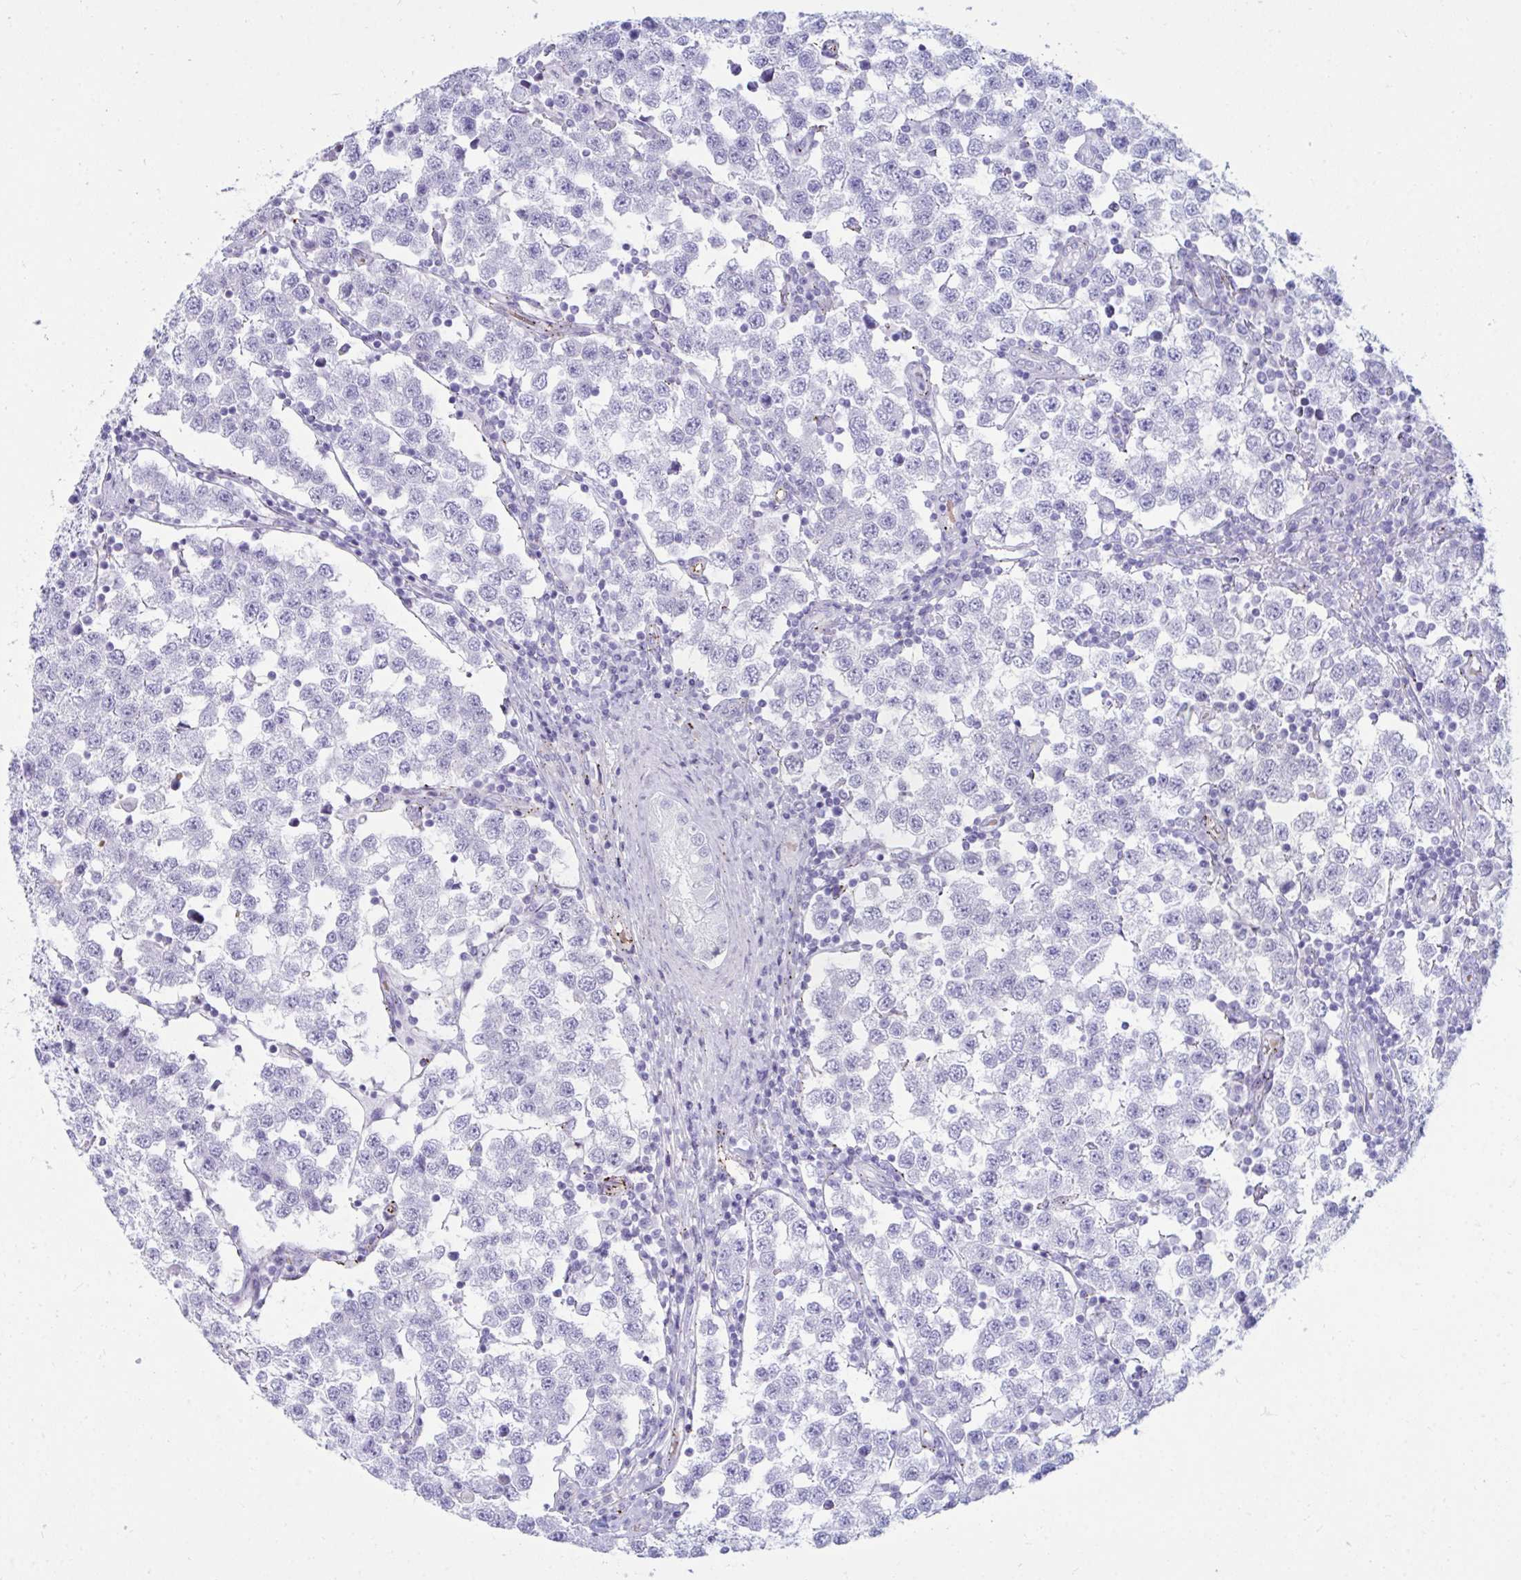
{"staining": {"intensity": "negative", "quantity": "none", "location": "none"}, "tissue": "testis cancer", "cell_type": "Tumor cells", "image_type": "cancer", "snomed": [{"axis": "morphology", "description": "Seminoma, NOS"}, {"axis": "topography", "description": "Testis"}], "caption": "Immunohistochemical staining of human seminoma (testis) demonstrates no significant staining in tumor cells.", "gene": "UBL3", "patient": {"sex": "male", "age": 34}}